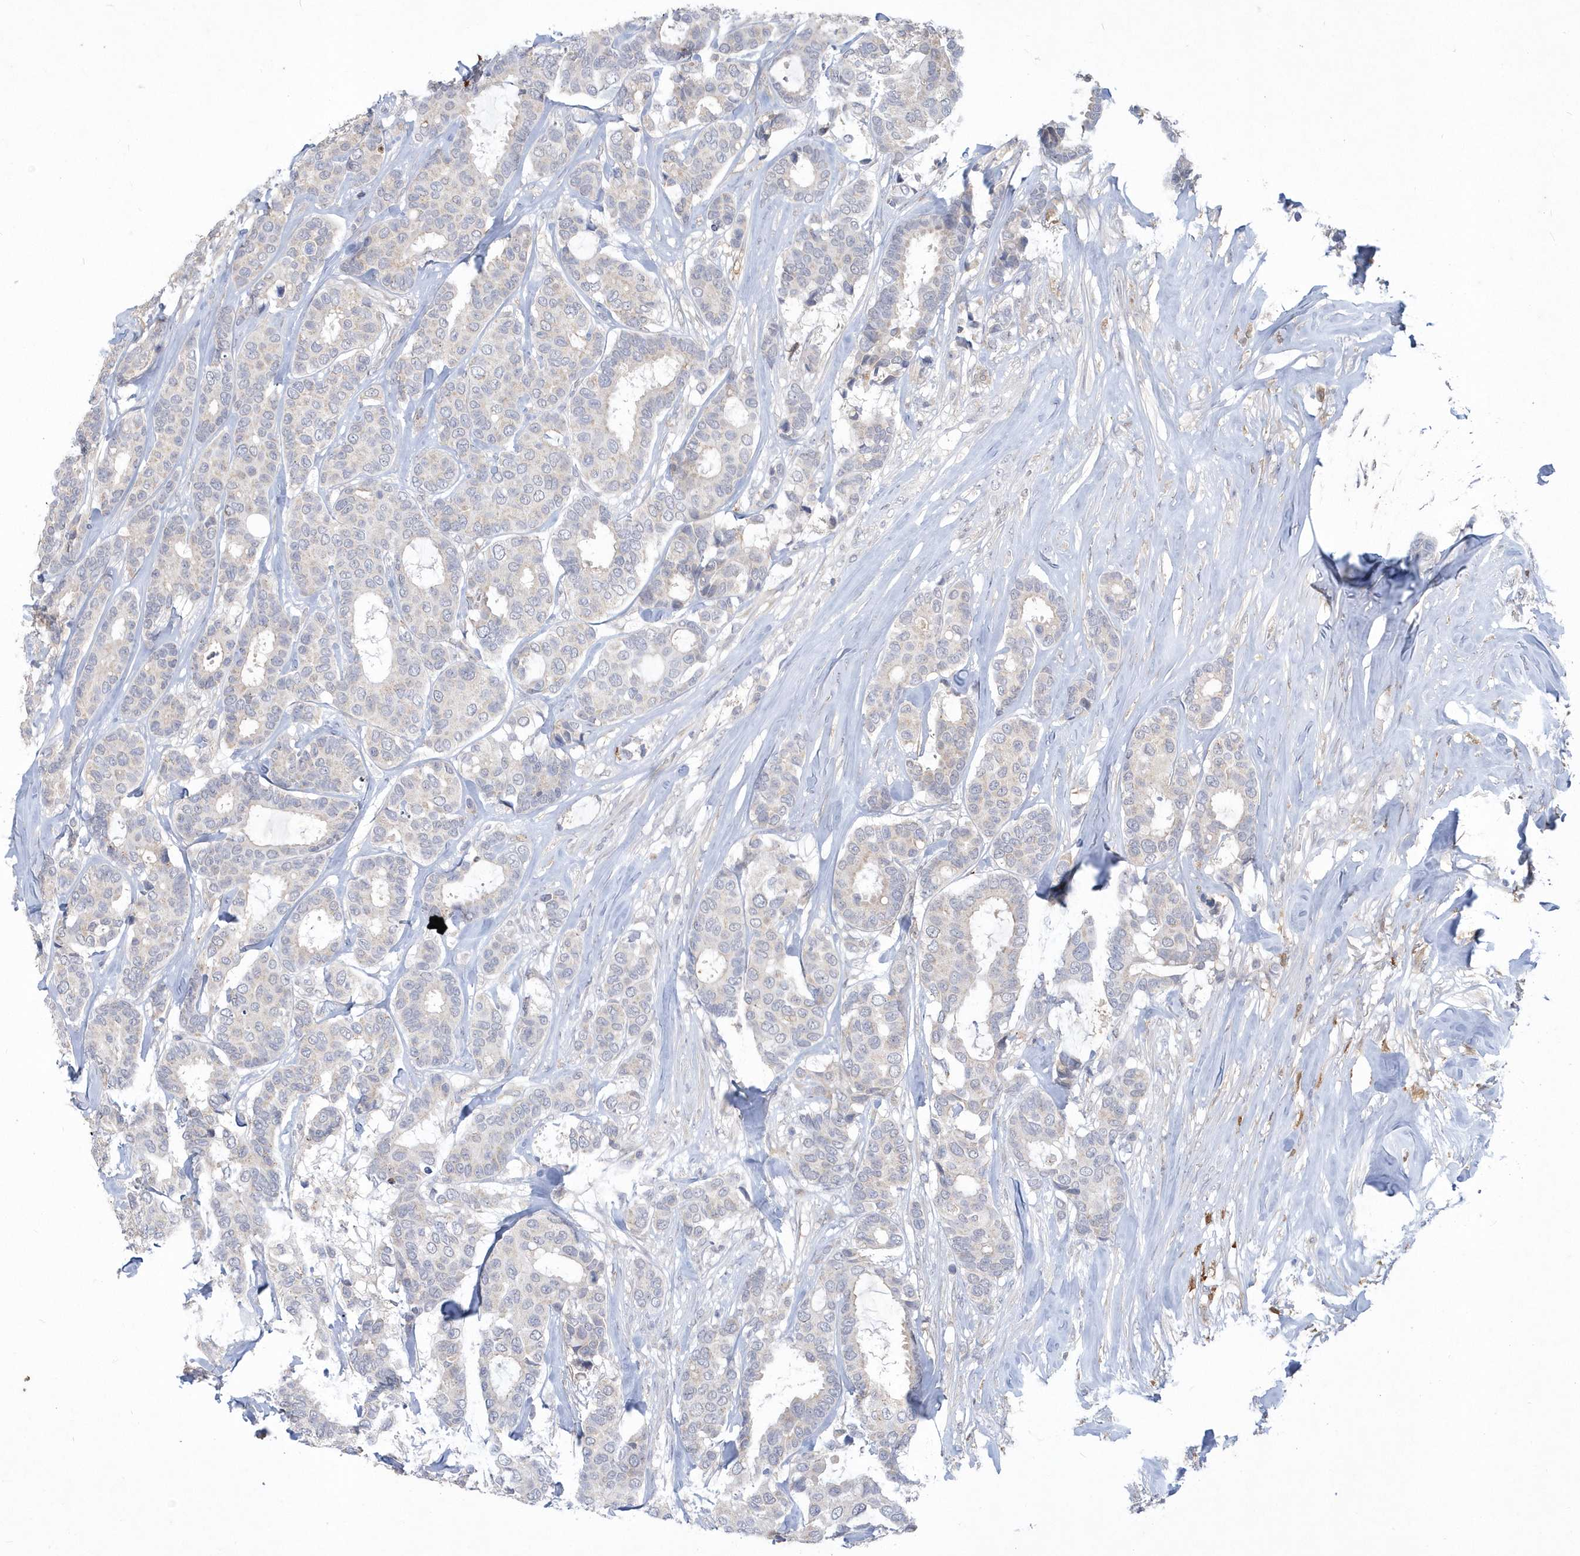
{"staining": {"intensity": "negative", "quantity": "none", "location": "none"}, "tissue": "breast cancer", "cell_type": "Tumor cells", "image_type": "cancer", "snomed": [{"axis": "morphology", "description": "Duct carcinoma"}, {"axis": "topography", "description": "Breast"}], "caption": "Breast cancer (invasive ductal carcinoma) was stained to show a protein in brown. There is no significant positivity in tumor cells. (Brightfield microscopy of DAB (3,3'-diaminobenzidine) immunohistochemistry (IHC) at high magnification).", "gene": "TSPEAR", "patient": {"sex": "female", "age": 87}}